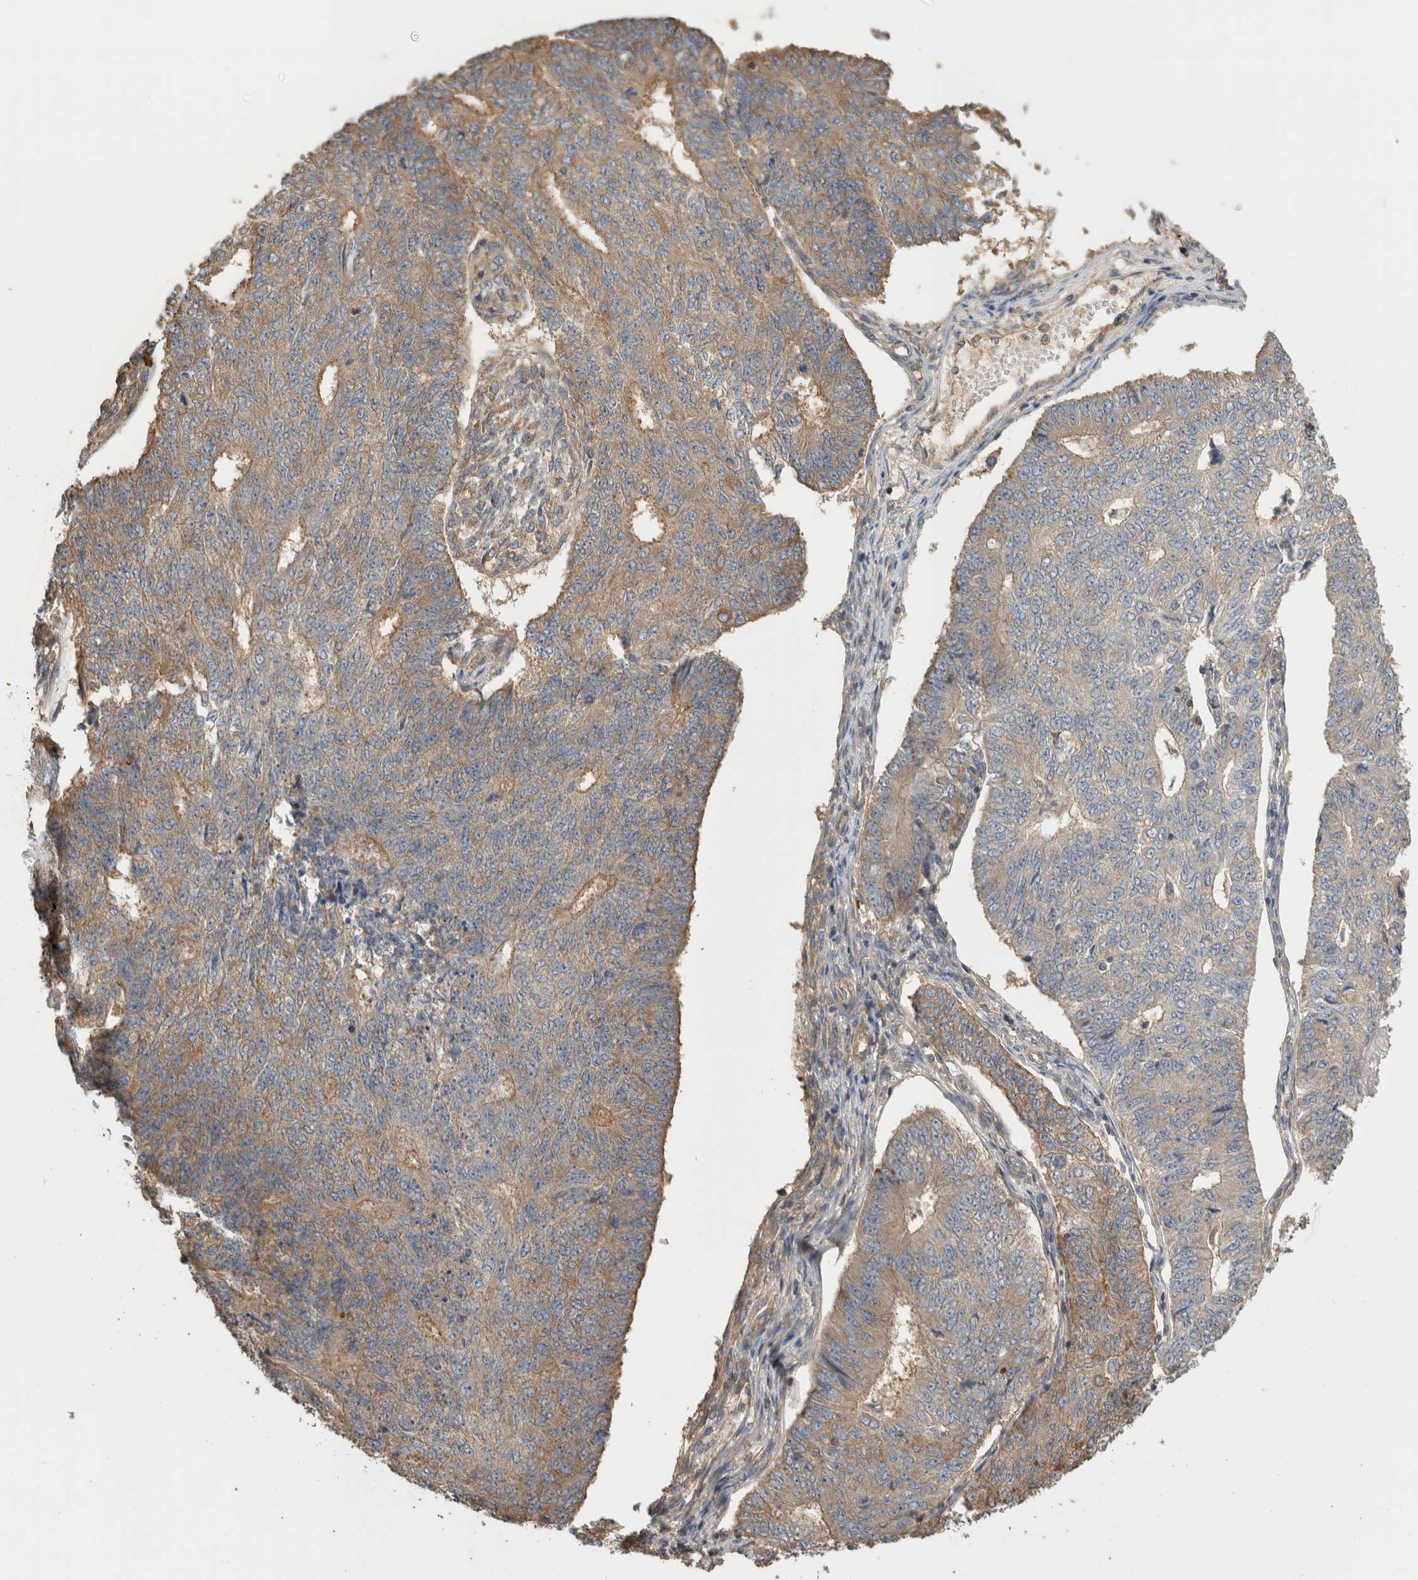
{"staining": {"intensity": "moderate", "quantity": ">75%", "location": "cytoplasmic/membranous"}, "tissue": "endometrial cancer", "cell_type": "Tumor cells", "image_type": "cancer", "snomed": [{"axis": "morphology", "description": "Adenocarcinoma, NOS"}, {"axis": "topography", "description": "Endometrium"}], "caption": "Tumor cells demonstrate medium levels of moderate cytoplasmic/membranous expression in about >75% of cells in endometrial adenocarcinoma. The protein is shown in brown color, while the nuclei are stained blue.", "gene": "EIF4G3", "patient": {"sex": "female", "age": 32}}